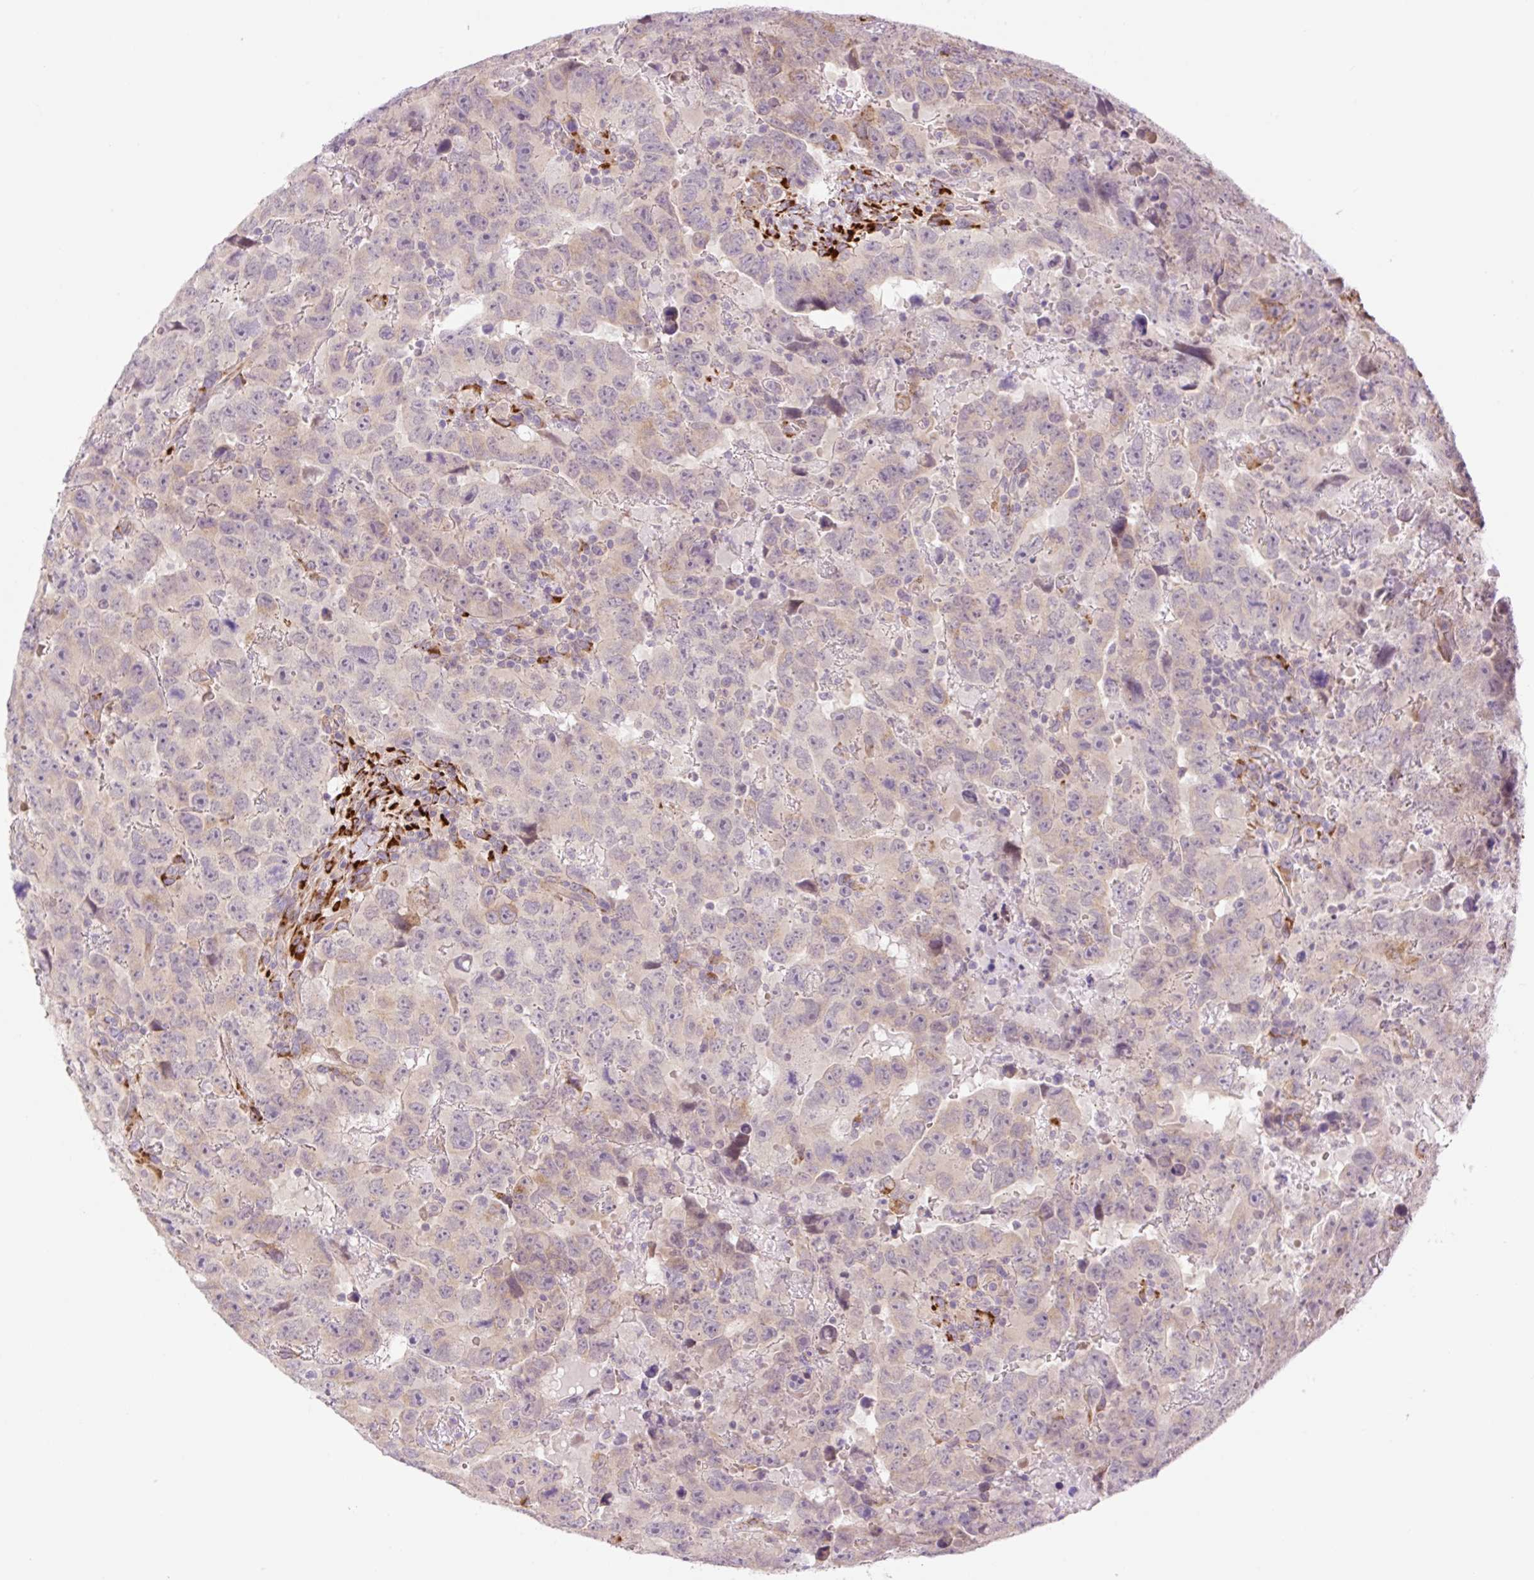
{"staining": {"intensity": "weak", "quantity": "25%-75%", "location": "cytoplasmic/membranous"}, "tissue": "testis cancer", "cell_type": "Tumor cells", "image_type": "cancer", "snomed": [{"axis": "morphology", "description": "Carcinoma, Embryonal, NOS"}, {"axis": "topography", "description": "Testis"}], "caption": "Immunohistochemical staining of human testis embryonal carcinoma reveals weak cytoplasmic/membranous protein positivity in about 25%-75% of tumor cells.", "gene": "COL5A1", "patient": {"sex": "male", "age": 24}}